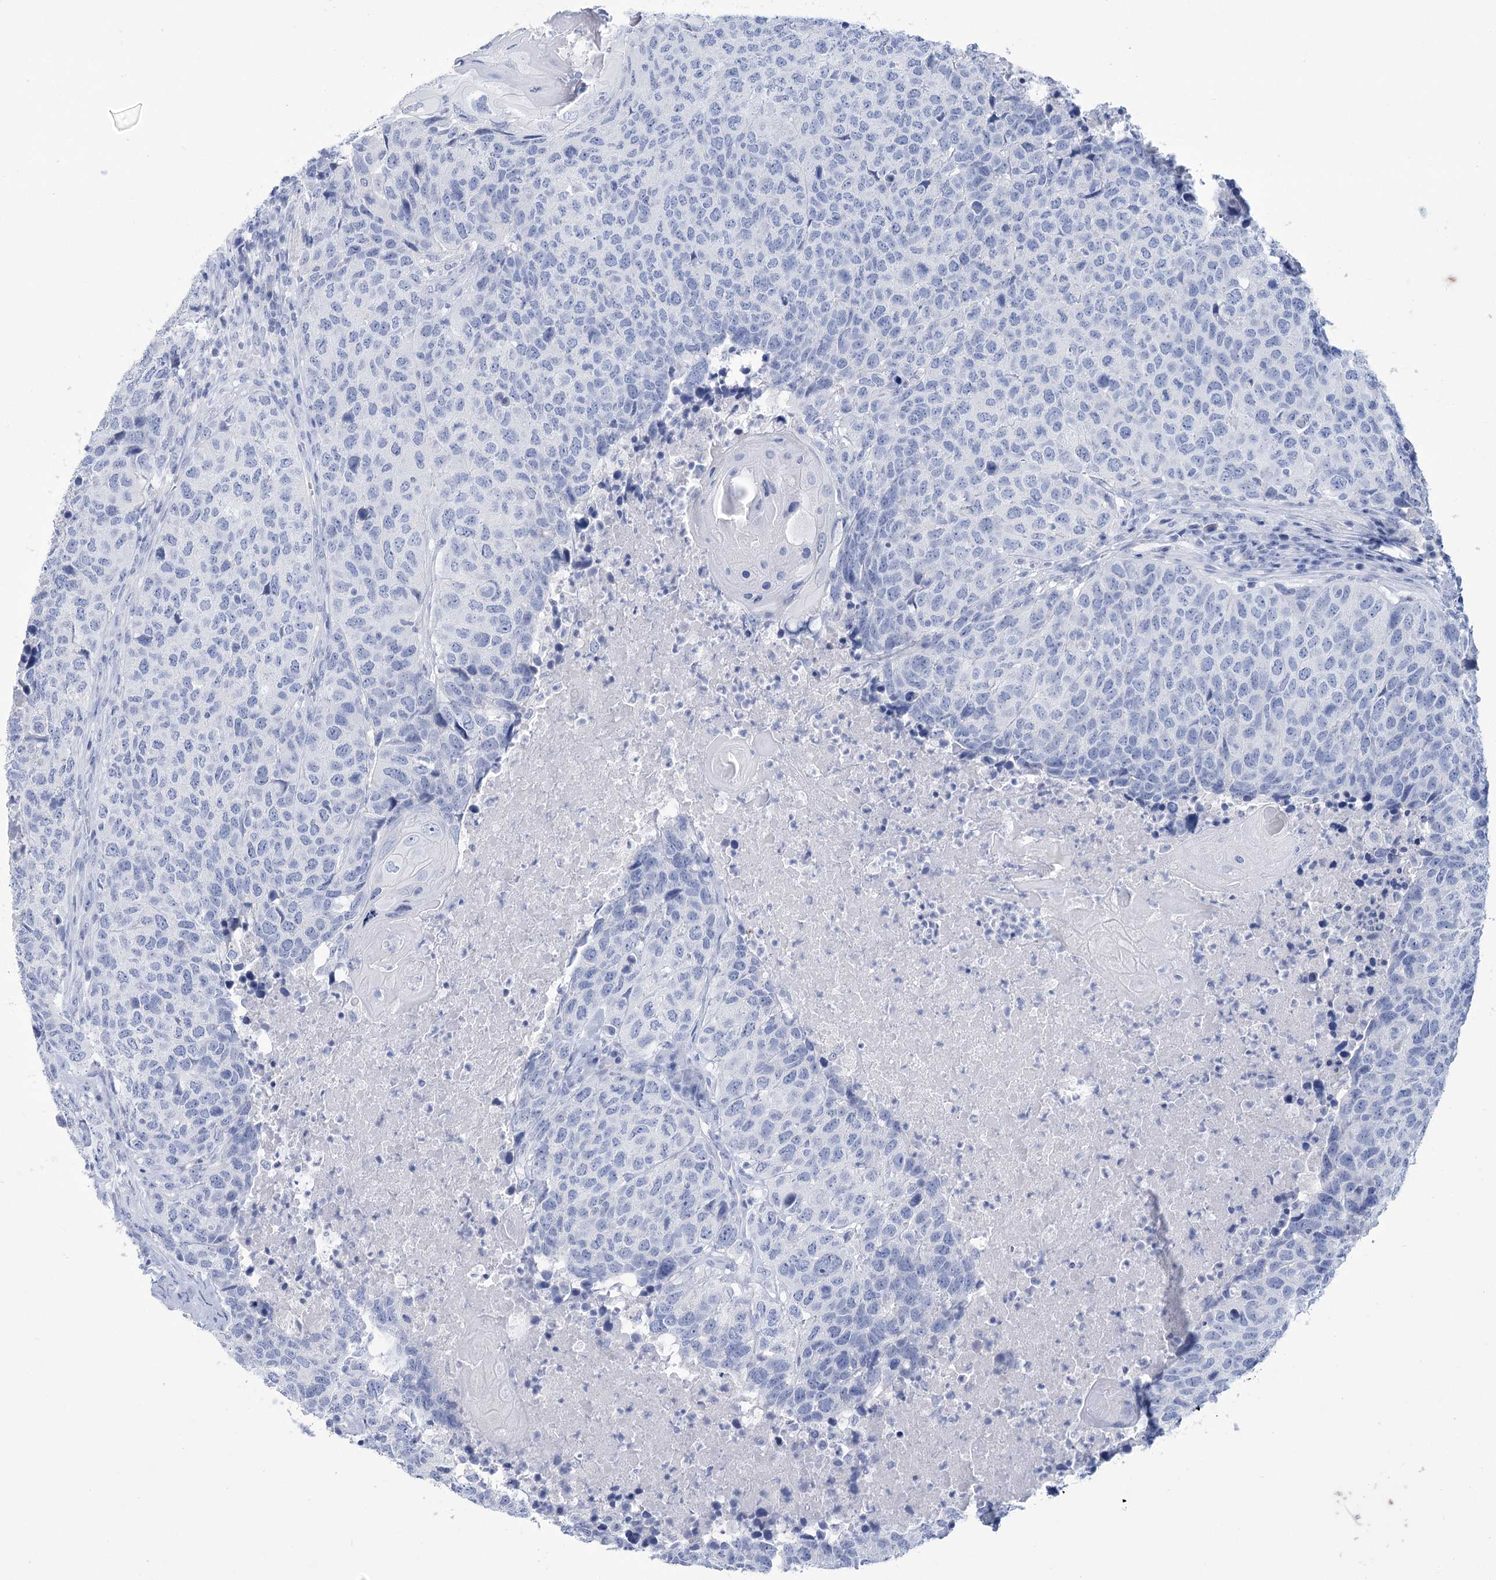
{"staining": {"intensity": "negative", "quantity": "none", "location": "none"}, "tissue": "head and neck cancer", "cell_type": "Tumor cells", "image_type": "cancer", "snomed": [{"axis": "morphology", "description": "Squamous cell carcinoma, NOS"}, {"axis": "topography", "description": "Head-Neck"}], "caption": "Immunohistochemical staining of head and neck squamous cell carcinoma reveals no significant expression in tumor cells. The staining was performed using DAB (3,3'-diaminobenzidine) to visualize the protein expression in brown, while the nuclei were stained in blue with hematoxylin (Magnification: 20x).", "gene": "PBLD", "patient": {"sex": "male", "age": 66}}